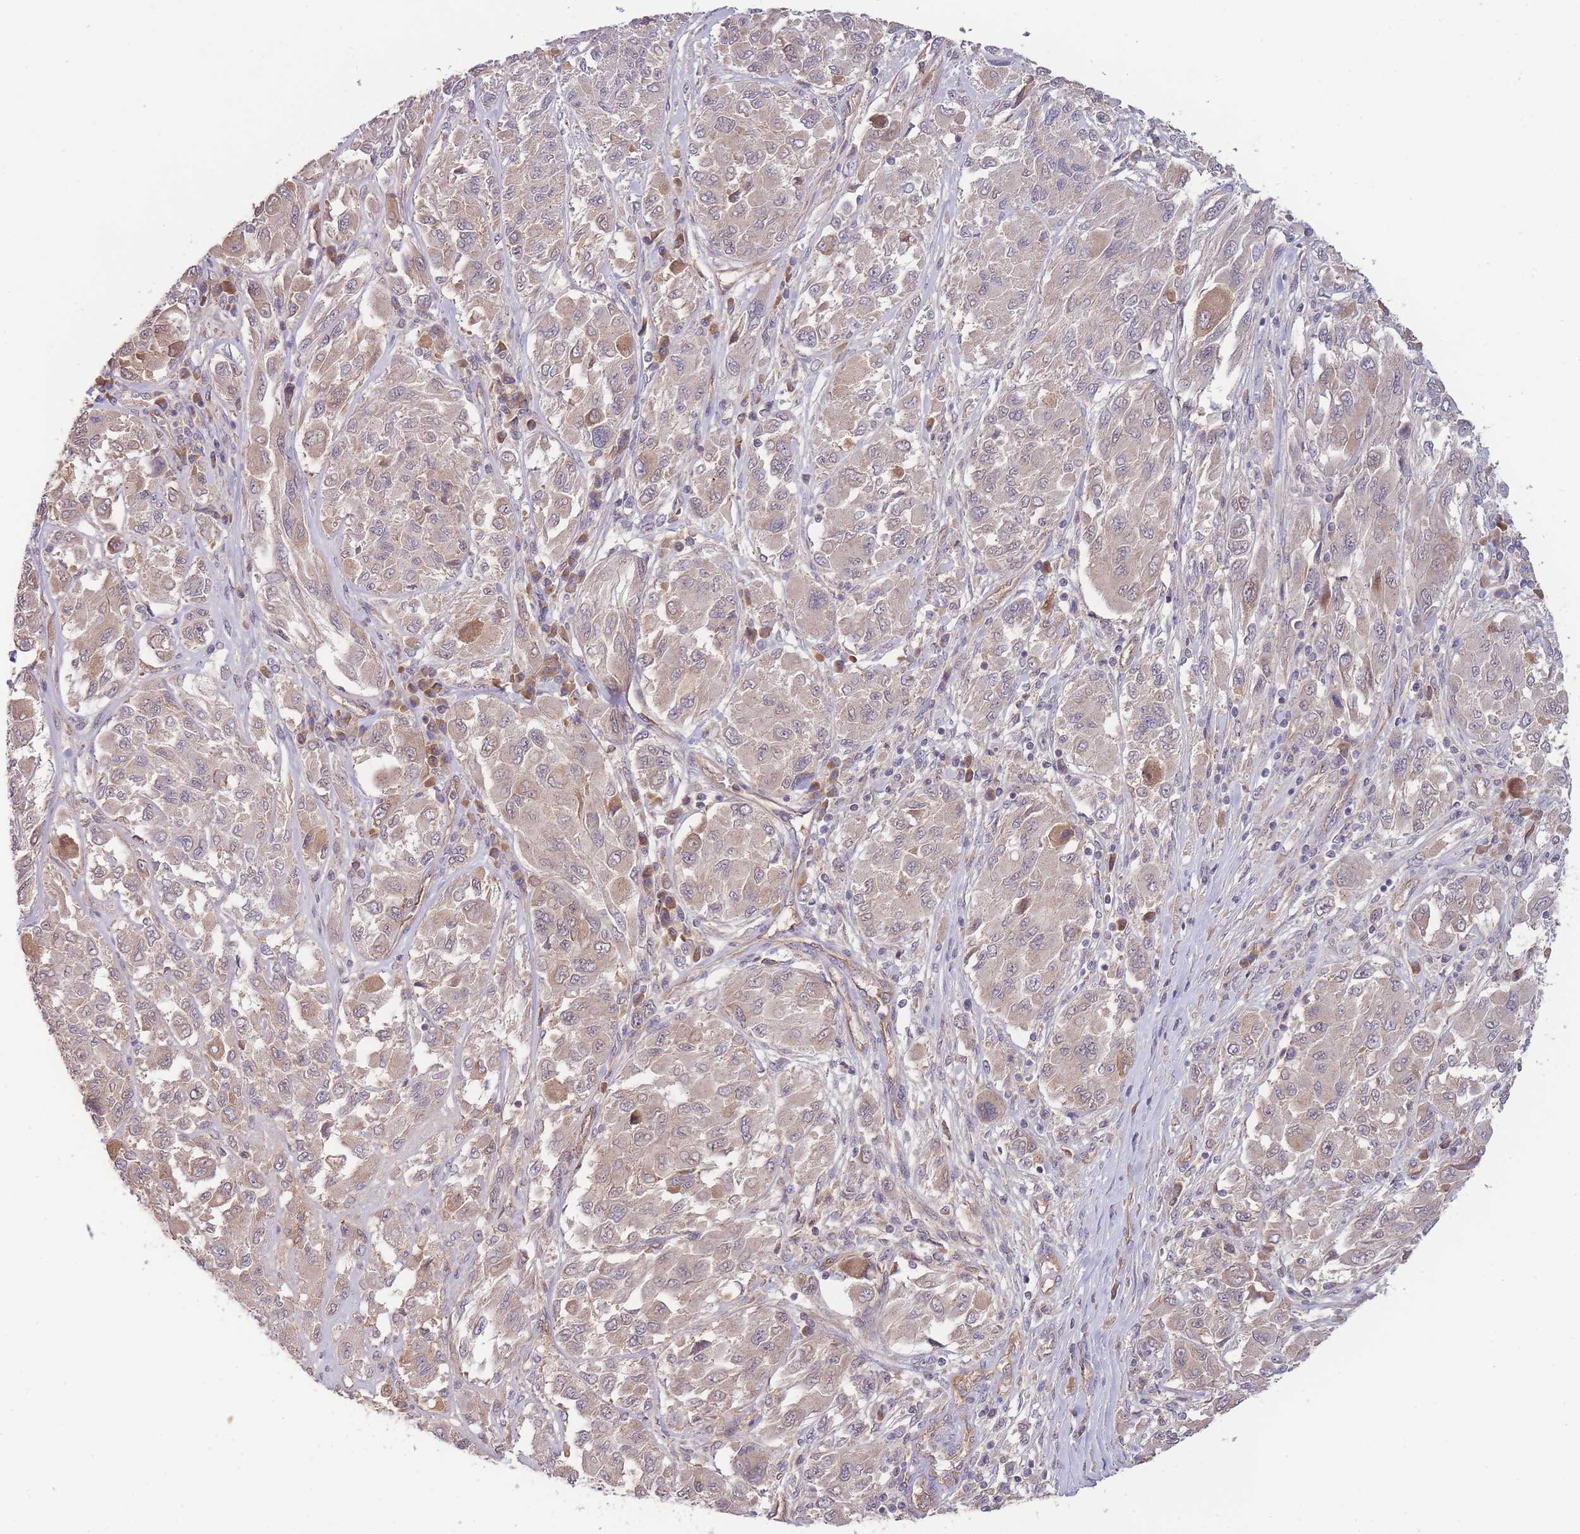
{"staining": {"intensity": "weak", "quantity": "25%-75%", "location": "cytoplasmic/membranous"}, "tissue": "melanoma", "cell_type": "Tumor cells", "image_type": "cancer", "snomed": [{"axis": "morphology", "description": "Malignant melanoma, NOS"}, {"axis": "topography", "description": "Skin"}], "caption": "A micrograph of human melanoma stained for a protein shows weak cytoplasmic/membranous brown staining in tumor cells.", "gene": "NDUFAF5", "patient": {"sex": "female", "age": 91}}